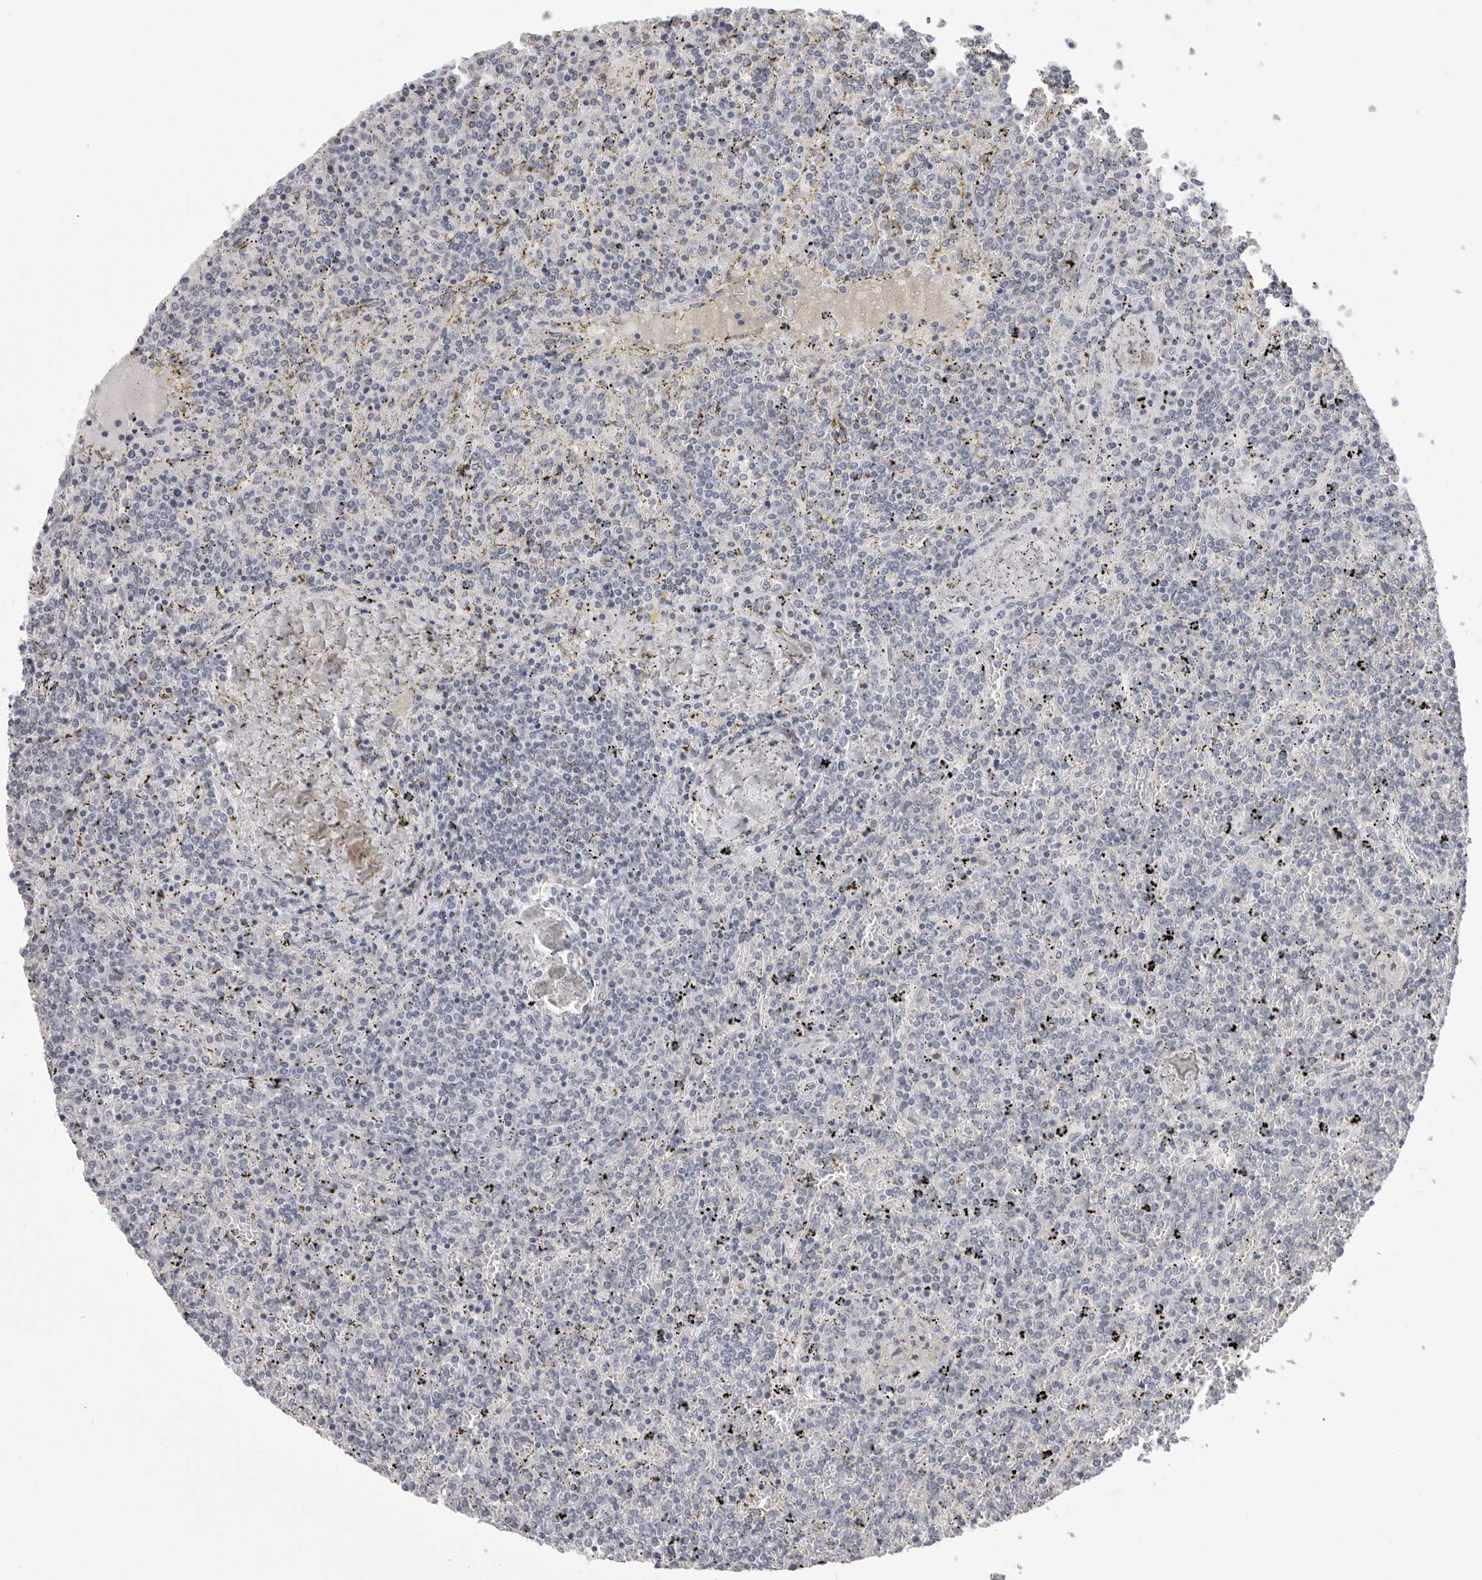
{"staining": {"intensity": "negative", "quantity": "none", "location": "none"}, "tissue": "lymphoma", "cell_type": "Tumor cells", "image_type": "cancer", "snomed": [{"axis": "morphology", "description": "Malignant lymphoma, non-Hodgkin's type, Low grade"}, {"axis": "topography", "description": "Spleen"}], "caption": "This is an IHC image of low-grade malignant lymphoma, non-Hodgkin's type. There is no expression in tumor cells.", "gene": "HMGCS2", "patient": {"sex": "female", "age": 19}}